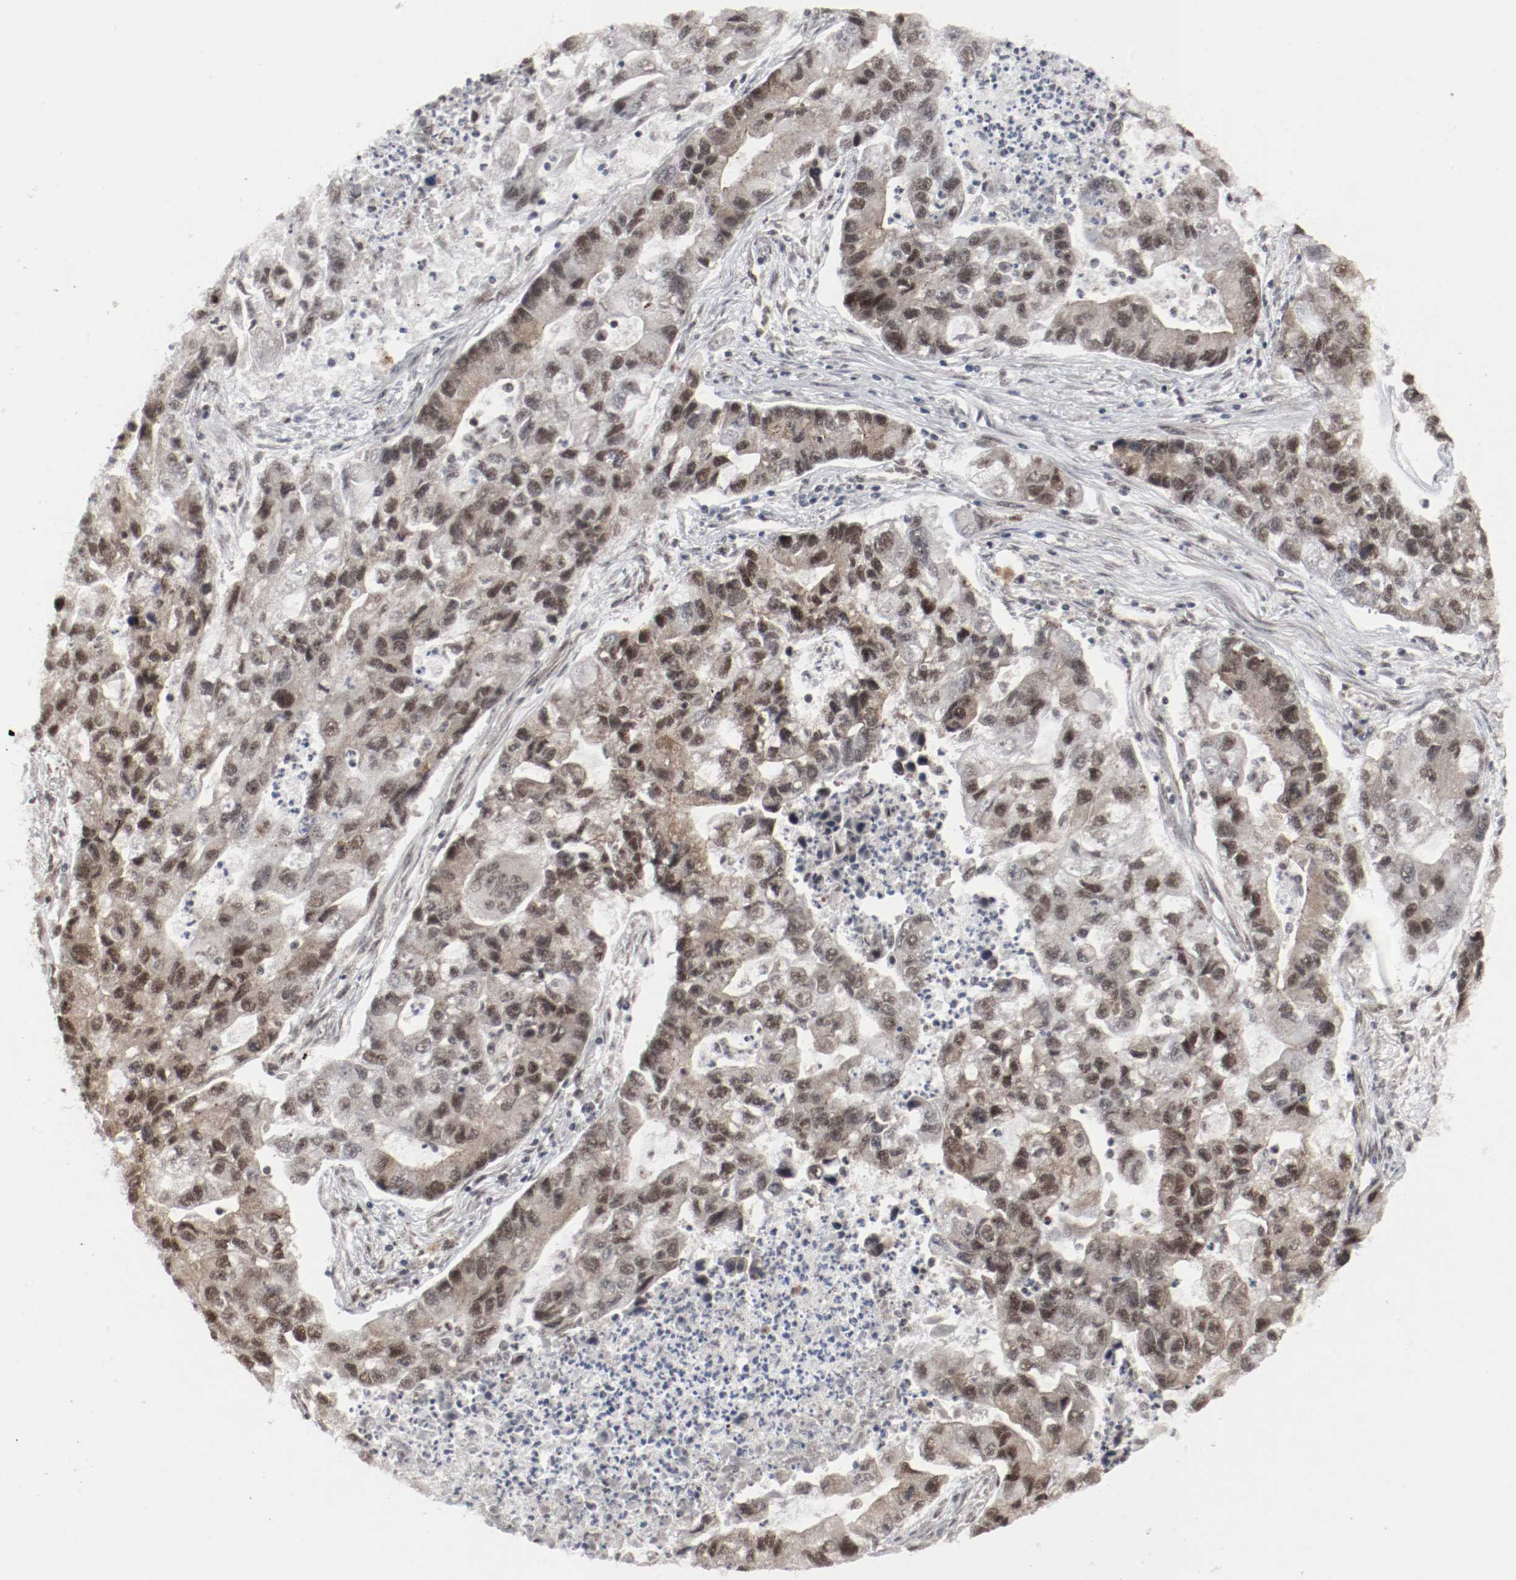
{"staining": {"intensity": "moderate", "quantity": ">75%", "location": "cytoplasmic/membranous,nuclear"}, "tissue": "lung cancer", "cell_type": "Tumor cells", "image_type": "cancer", "snomed": [{"axis": "morphology", "description": "Adenocarcinoma, NOS"}, {"axis": "topography", "description": "Lung"}], "caption": "Human adenocarcinoma (lung) stained for a protein (brown) exhibits moderate cytoplasmic/membranous and nuclear positive expression in approximately >75% of tumor cells.", "gene": "CSNK2B", "patient": {"sex": "female", "age": 51}}